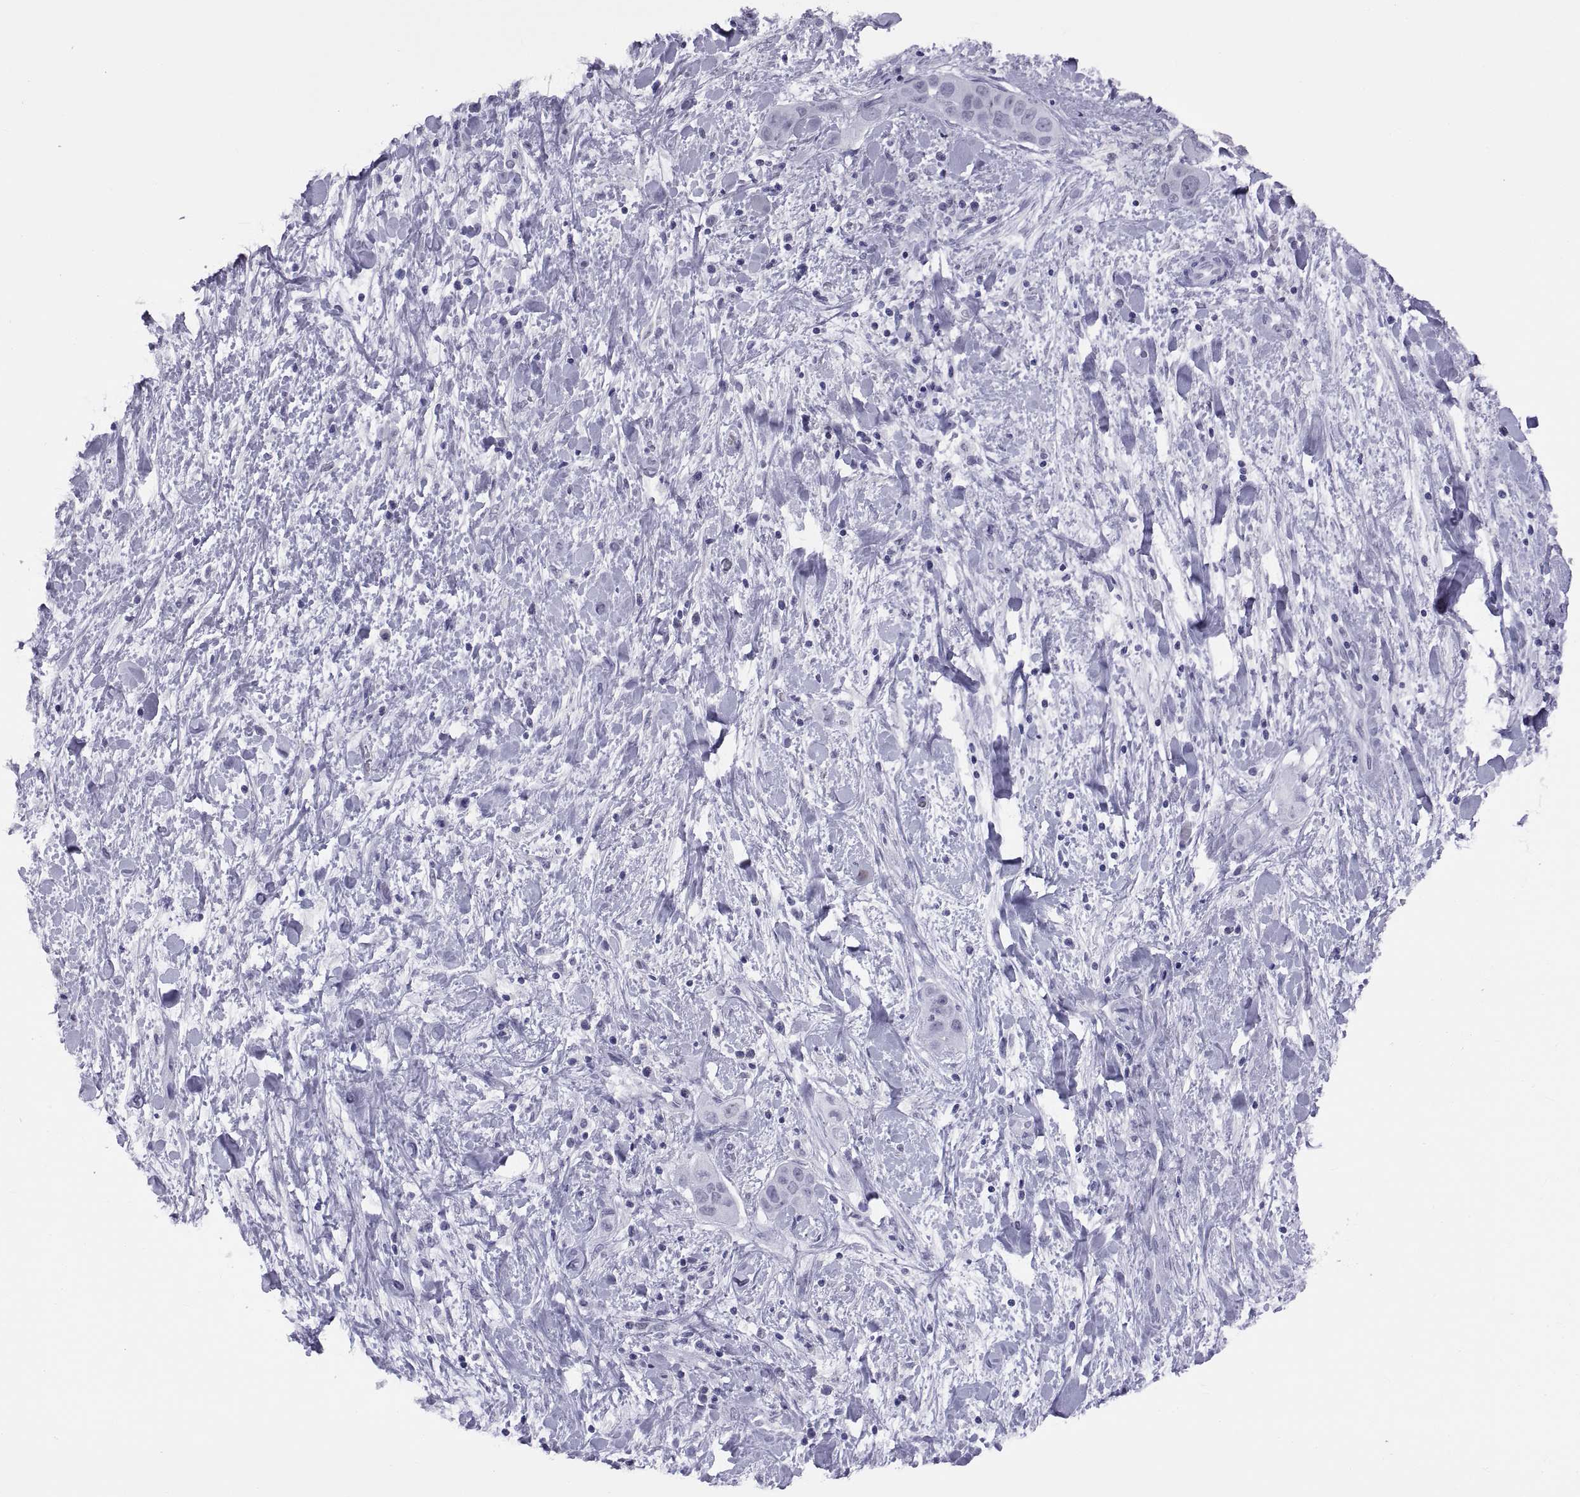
{"staining": {"intensity": "negative", "quantity": "none", "location": "none"}, "tissue": "liver cancer", "cell_type": "Tumor cells", "image_type": "cancer", "snomed": [{"axis": "morphology", "description": "Cholangiocarcinoma"}, {"axis": "topography", "description": "Liver"}], "caption": "High magnification brightfield microscopy of liver cholangiocarcinoma stained with DAB (3,3'-diaminobenzidine) (brown) and counterstained with hematoxylin (blue): tumor cells show no significant positivity.", "gene": "NEUROD6", "patient": {"sex": "female", "age": 52}}